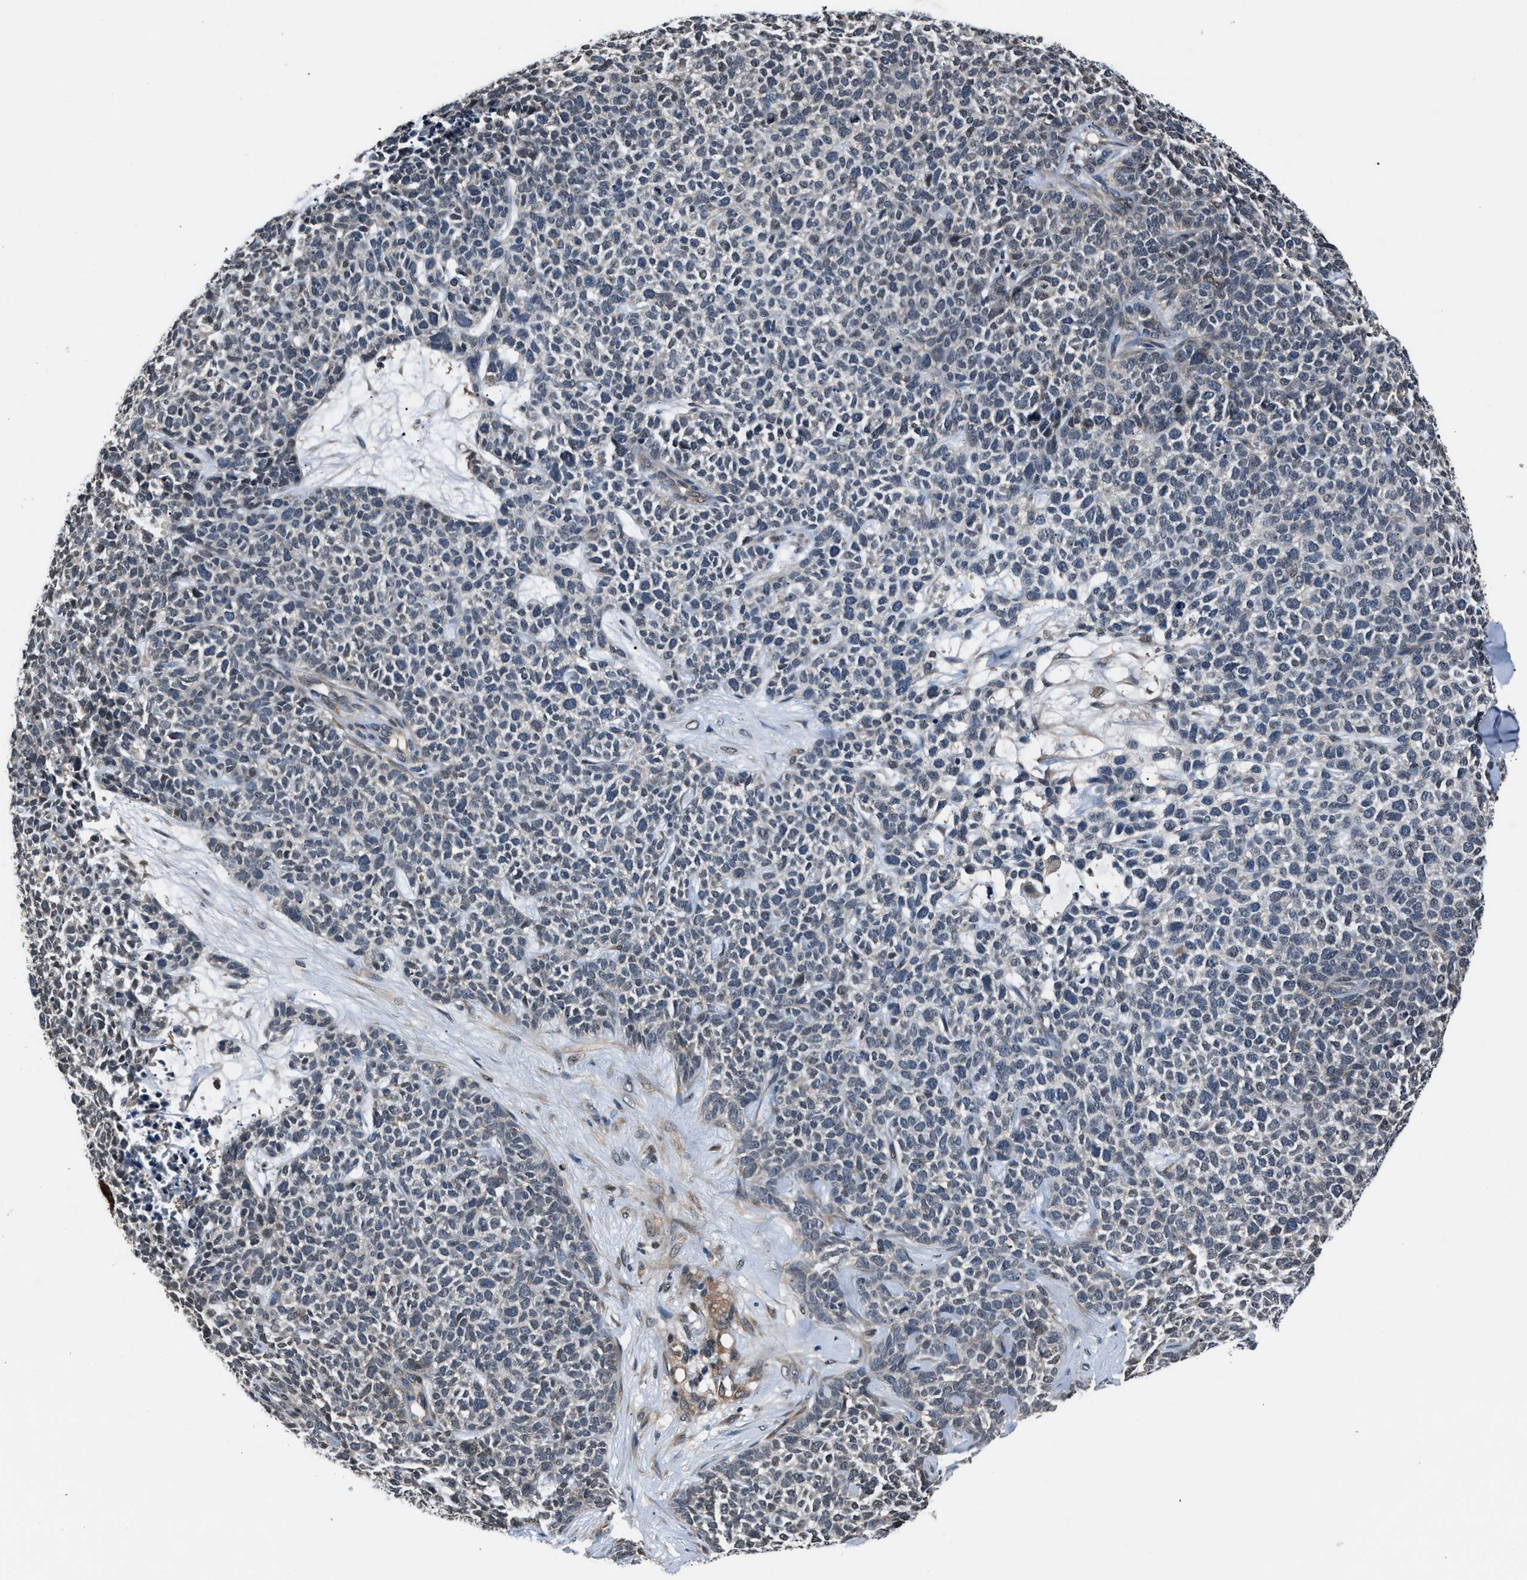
{"staining": {"intensity": "negative", "quantity": "none", "location": "none"}, "tissue": "skin cancer", "cell_type": "Tumor cells", "image_type": "cancer", "snomed": [{"axis": "morphology", "description": "Basal cell carcinoma"}, {"axis": "topography", "description": "Skin"}], "caption": "Skin cancer was stained to show a protein in brown. There is no significant expression in tumor cells.", "gene": "TP53I3", "patient": {"sex": "female", "age": 84}}